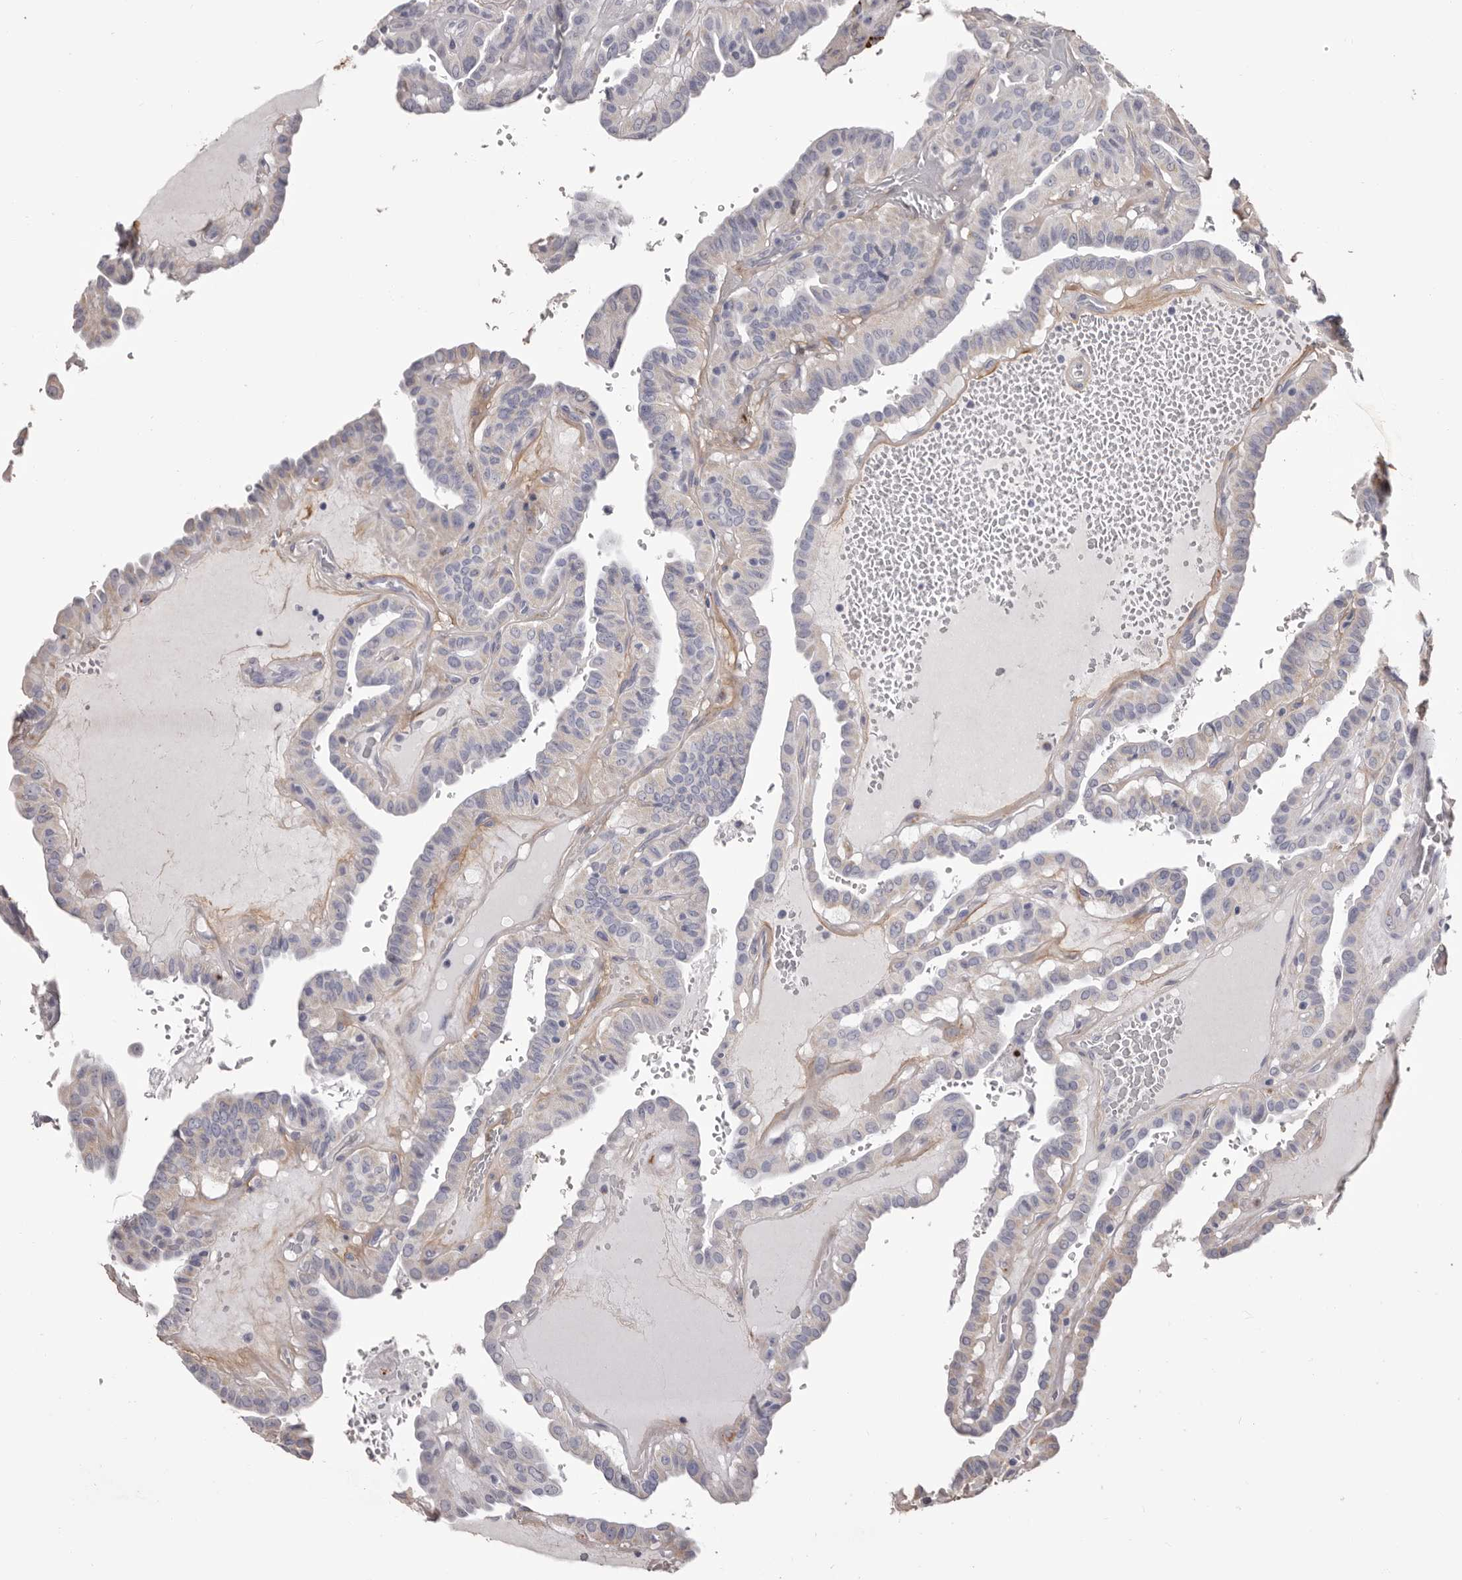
{"staining": {"intensity": "negative", "quantity": "none", "location": "none"}, "tissue": "thyroid cancer", "cell_type": "Tumor cells", "image_type": "cancer", "snomed": [{"axis": "morphology", "description": "Papillary adenocarcinoma, NOS"}, {"axis": "topography", "description": "Thyroid gland"}], "caption": "Immunohistochemistry (IHC) histopathology image of papillary adenocarcinoma (thyroid) stained for a protein (brown), which reveals no positivity in tumor cells.", "gene": "COL6A1", "patient": {"sex": "male", "age": 77}}